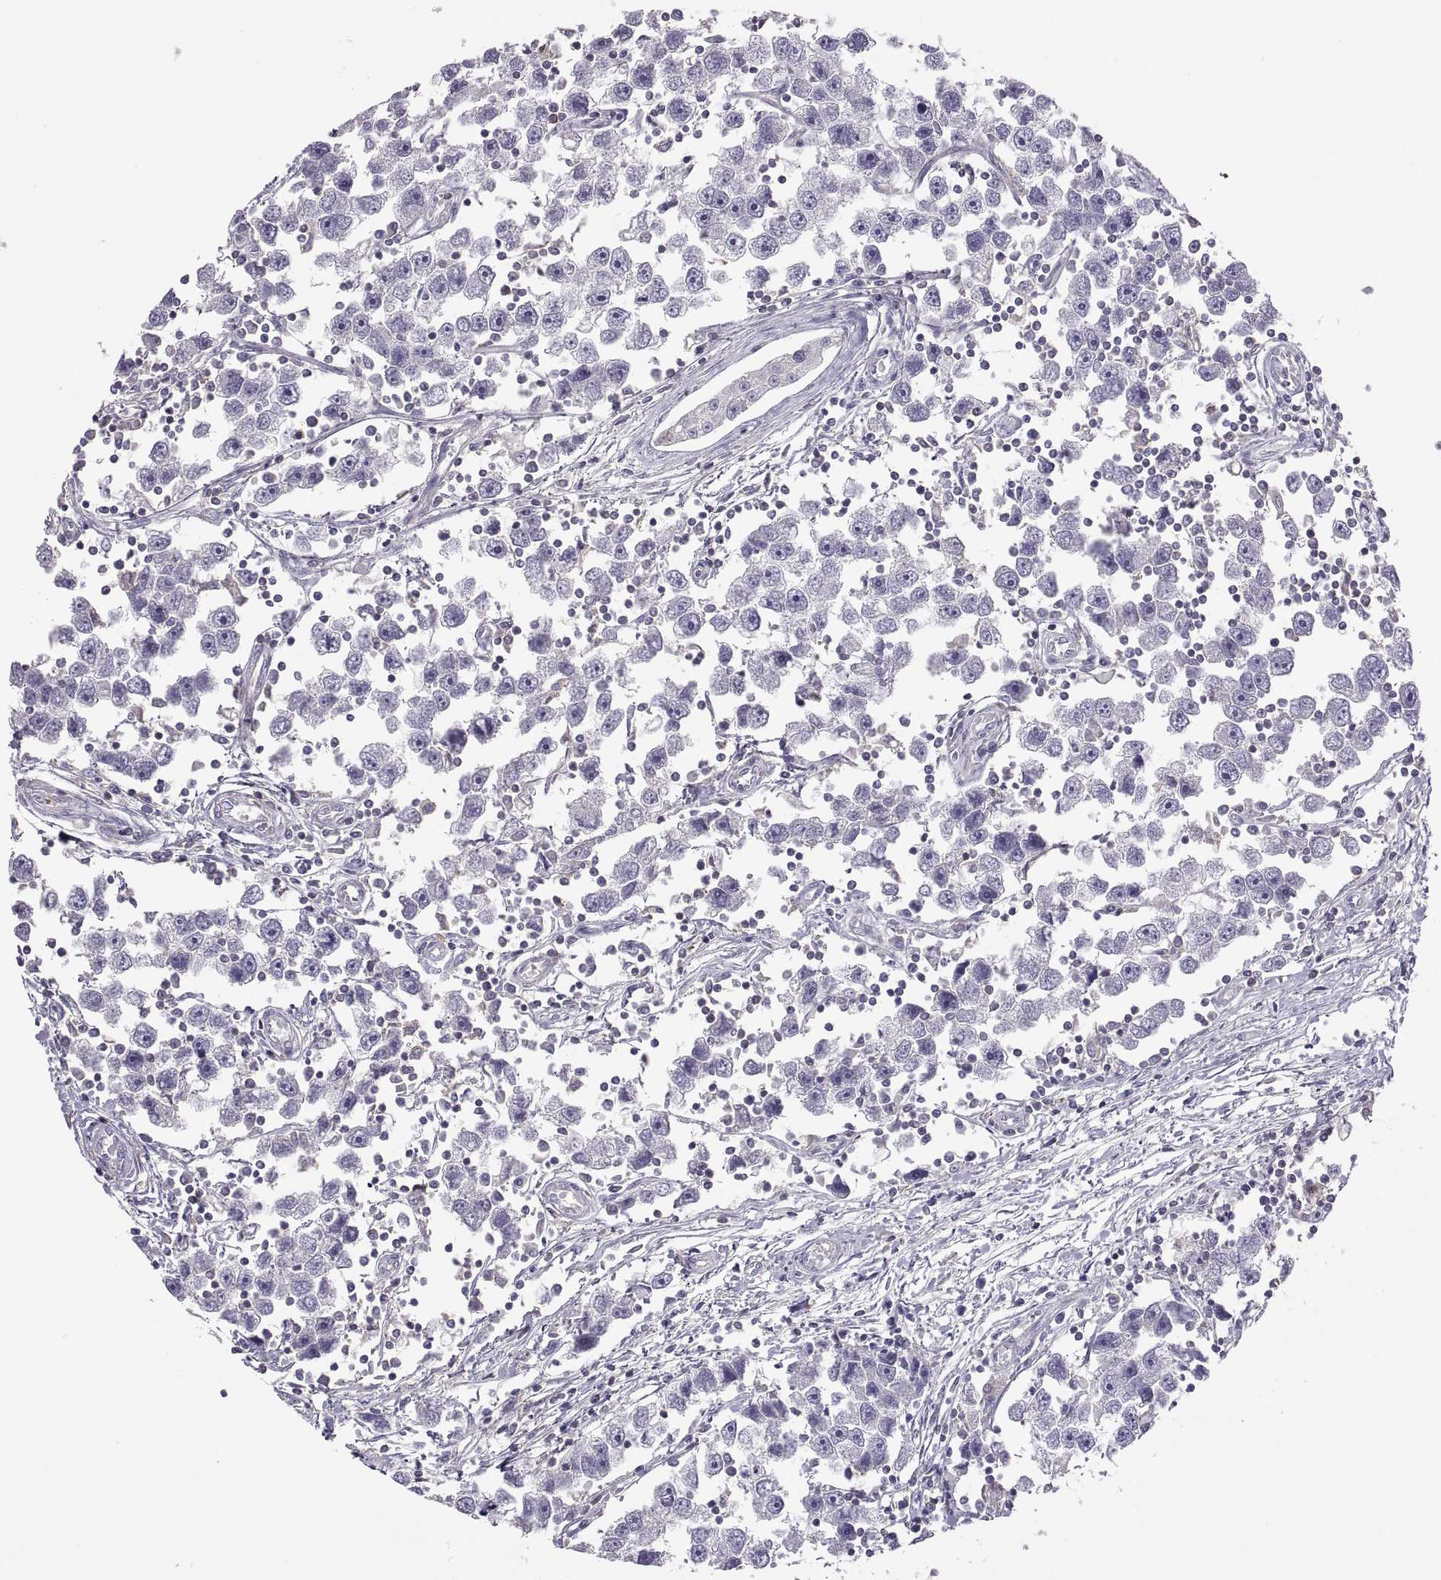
{"staining": {"intensity": "negative", "quantity": "none", "location": "none"}, "tissue": "testis cancer", "cell_type": "Tumor cells", "image_type": "cancer", "snomed": [{"axis": "morphology", "description": "Seminoma, NOS"}, {"axis": "topography", "description": "Testis"}], "caption": "DAB (3,3'-diaminobenzidine) immunohistochemical staining of human testis cancer (seminoma) reveals no significant expression in tumor cells.", "gene": "SPATA32", "patient": {"sex": "male", "age": 30}}